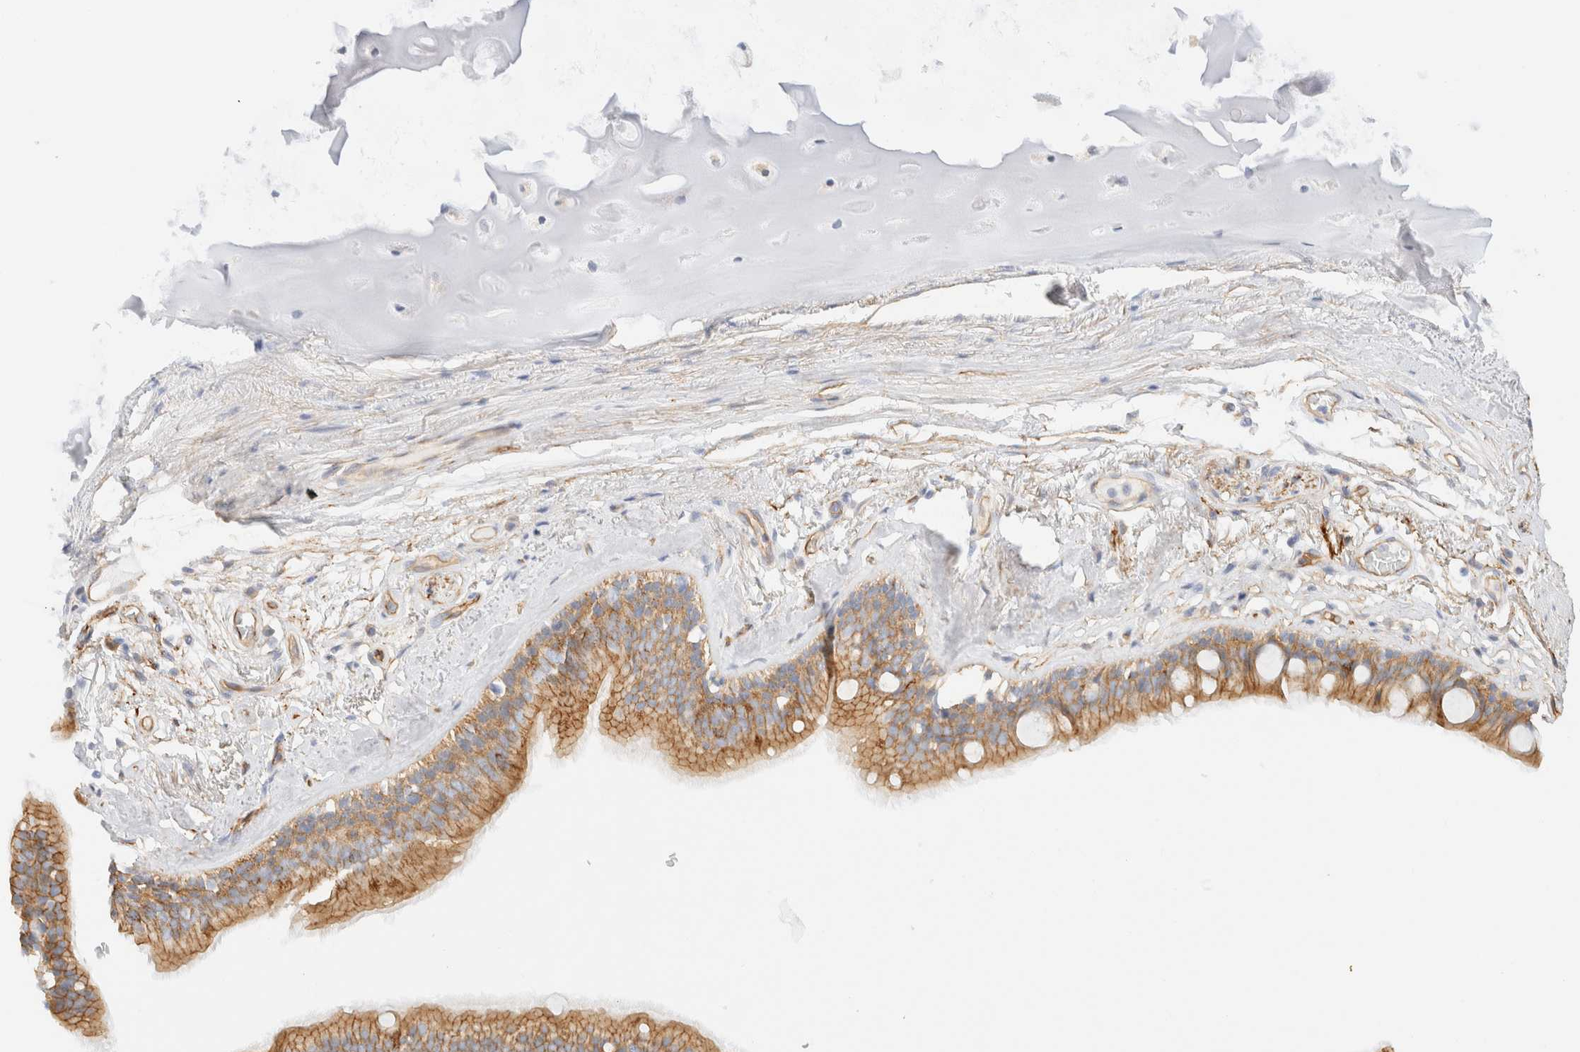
{"staining": {"intensity": "moderate", "quantity": ">75%", "location": "cytoplasmic/membranous"}, "tissue": "bronchus", "cell_type": "Respiratory epithelial cells", "image_type": "normal", "snomed": [{"axis": "morphology", "description": "Normal tissue, NOS"}, {"axis": "topography", "description": "Cartilage tissue"}], "caption": "A brown stain labels moderate cytoplasmic/membranous expression of a protein in respiratory epithelial cells of benign human bronchus.", "gene": "CYB5R4", "patient": {"sex": "female", "age": 63}}